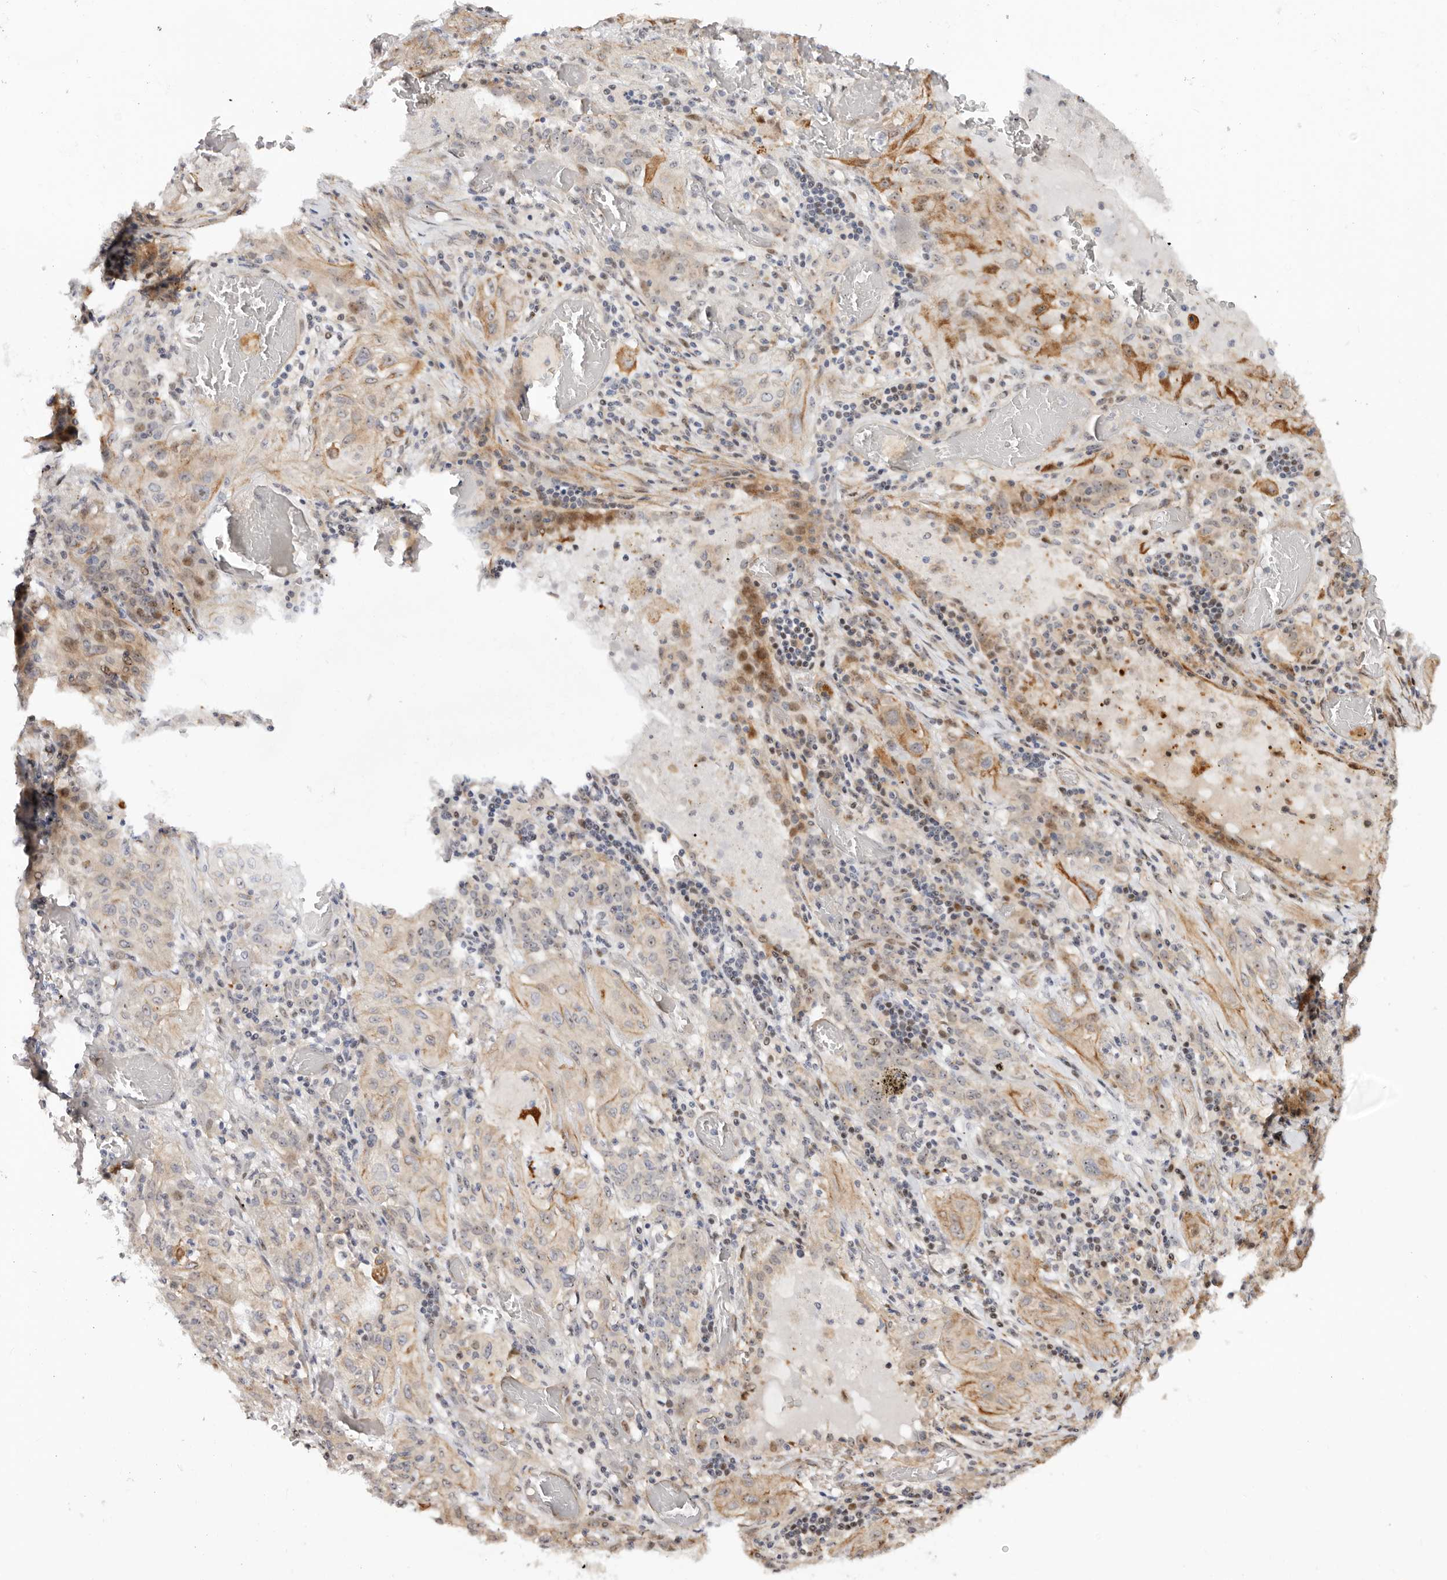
{"staining": {"intensity": "moderate", "quantity": "<25%", "location": "cytoplasmic/membranous"}, "tissue": "lung cancer", "cell_type": "Tumor cells", "image_type": "cancer", "snomed": [{"axis": "morphology", "description": "Squamous cell carcinoma, NOS"}, {"axis": "topography", "description": "Lung"}], "caption": "The immunohistochemical stain labels moderate cytoplasmic/membranous expression in tumor cells of lung squamous cell carcinoma tissue. (DAB IHC, brown staining for protein, blue staining for nuclei).", "gene": "ODF2L", "patient": {"sex": "female", "age": 47}}